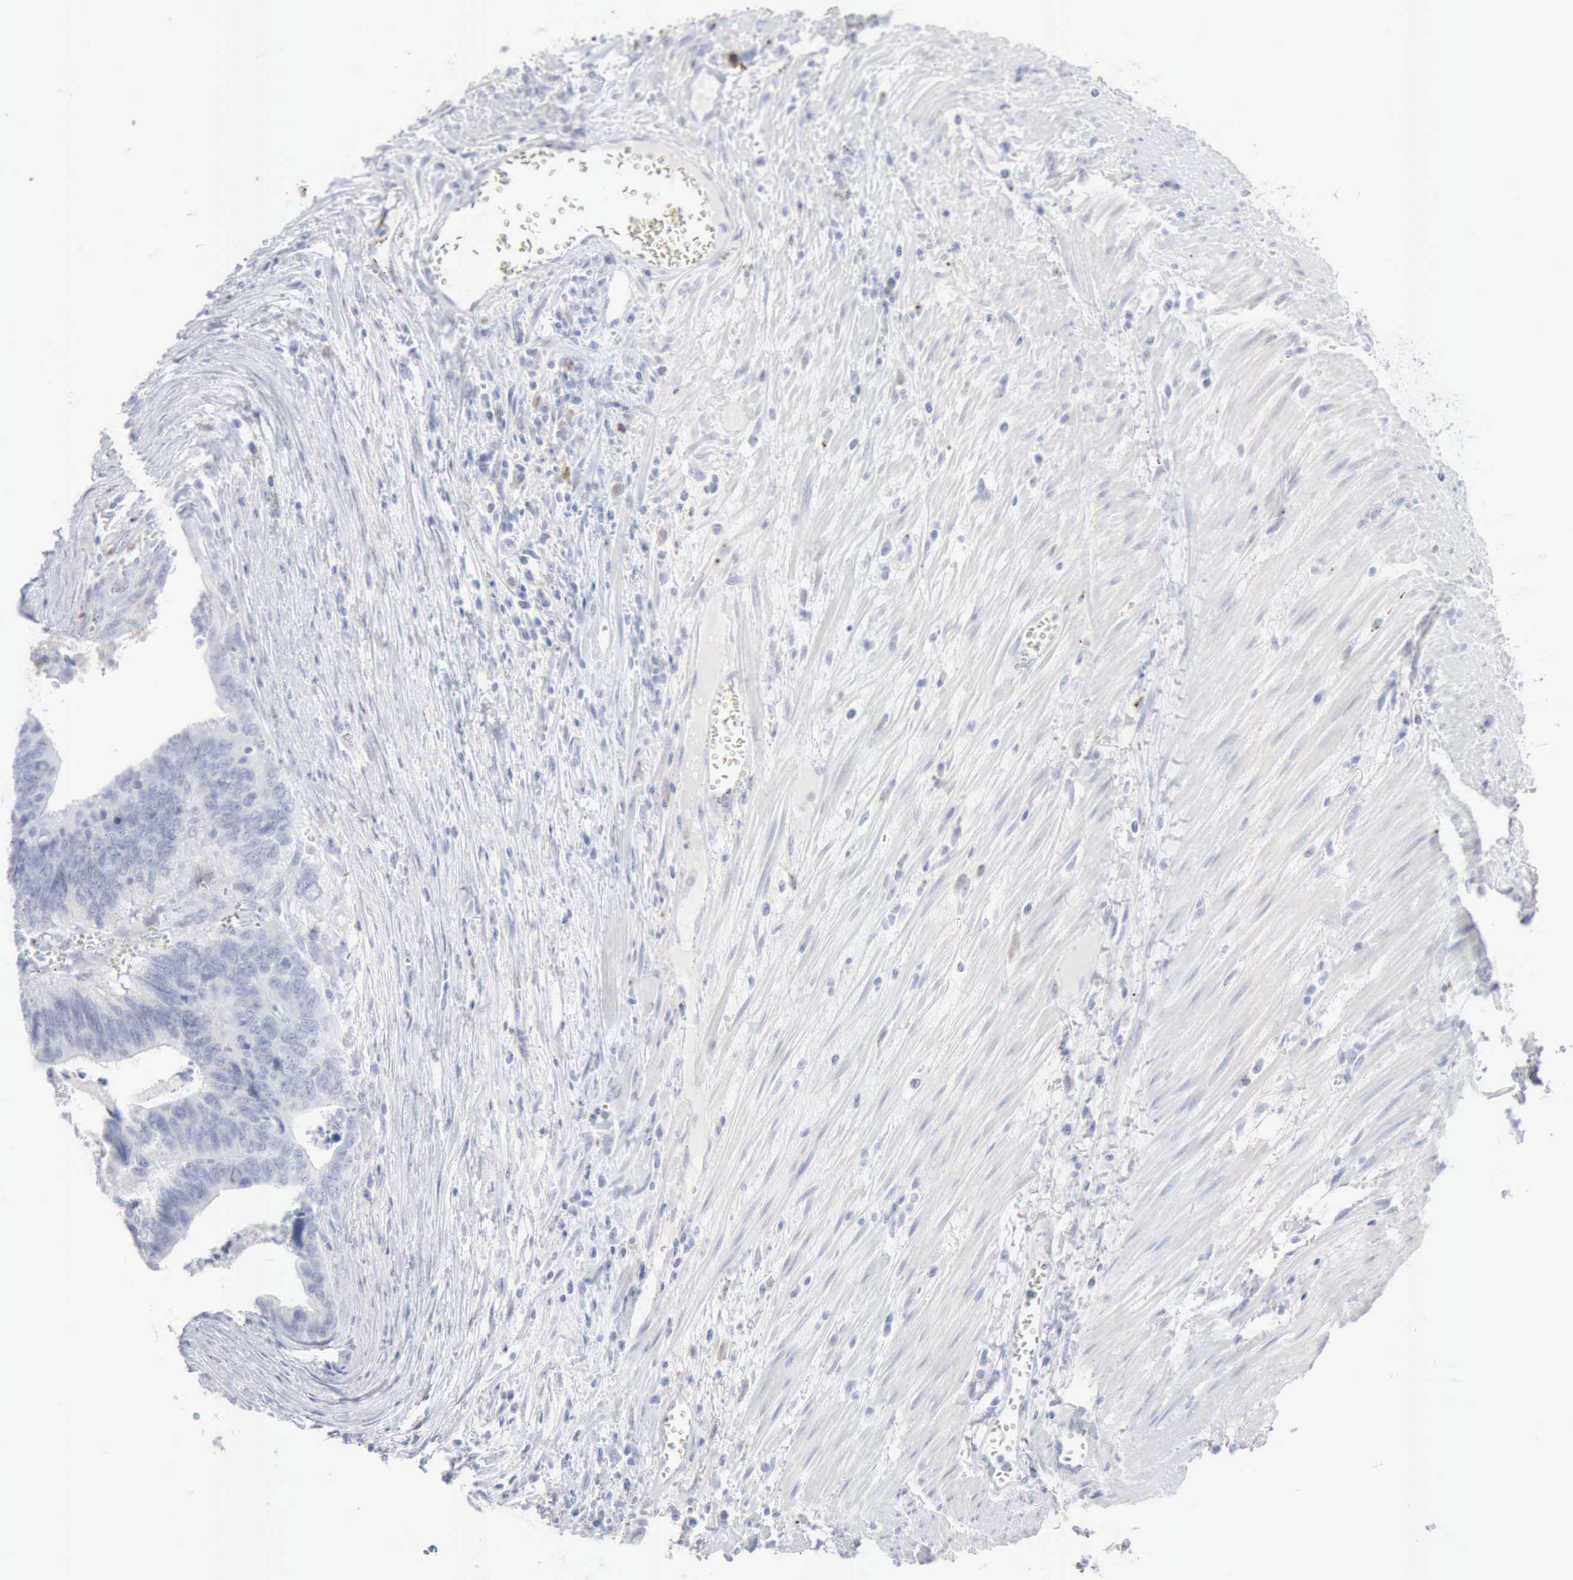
{"staining": {"intensity": "negative", "quantity": "none", "location": "none"}, "tissue": "colorectal cancer", "cell_type": "Tumor cells", "image_type": "cancer", "snomed": [{"axis": "morphology", "description": "Adenocarcinoma, NOS"}, {"axis": "topography", "description": "Colon"}], "caption": "A high-resolution micrograph shows IHC staining of adenocarcinoma (colorectal), which demonstrates no significant staining in tumor cells. (DAB (3,3'-diaminobenzidine) IHC visualized using brightfield microscopy, high magnification).", "gene": "GLA", "patient": {"sex": "male", "age": 72}}